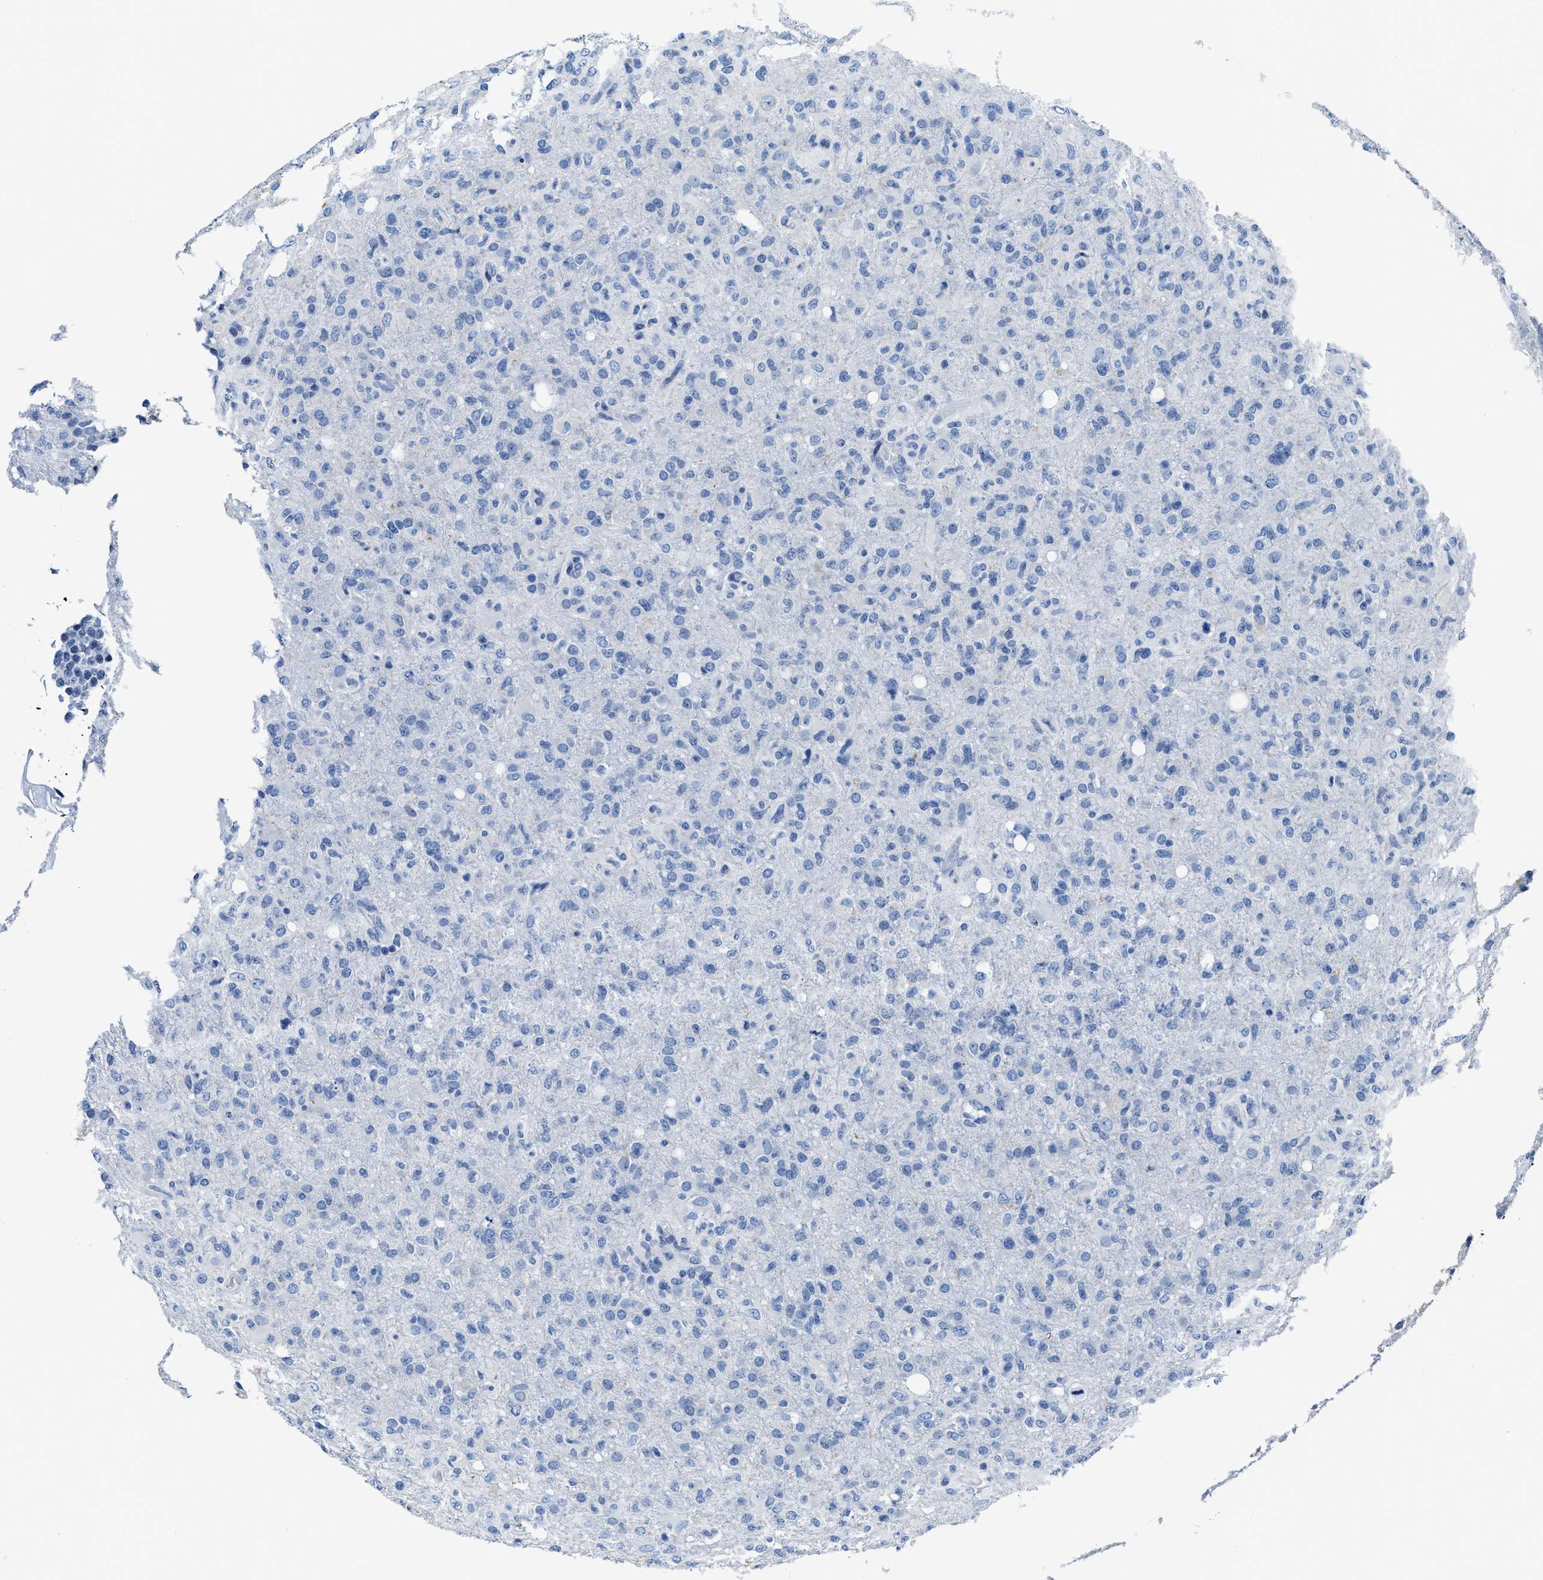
{"staining": {"intensity": "negative", "quantity": "none", "location": "none"}, "tissue": "glioma", "cell_type": "Tumor cells", "image_type": "cancer", "snomed": [{"axis": "morphology", "description": "Glioma, malignant, High grade"}, {"axis": "topography", "description": "Brain"}], "caption": "IHC histopathology image of neoplastic tissue: human malignant high-grade glioma stained with DAB (3,3'-diaminobenzidine) displays no significant protein expression in tumor cells.", "gene": "ASZ1", "patient": {"sex": "female", "age": 57}}